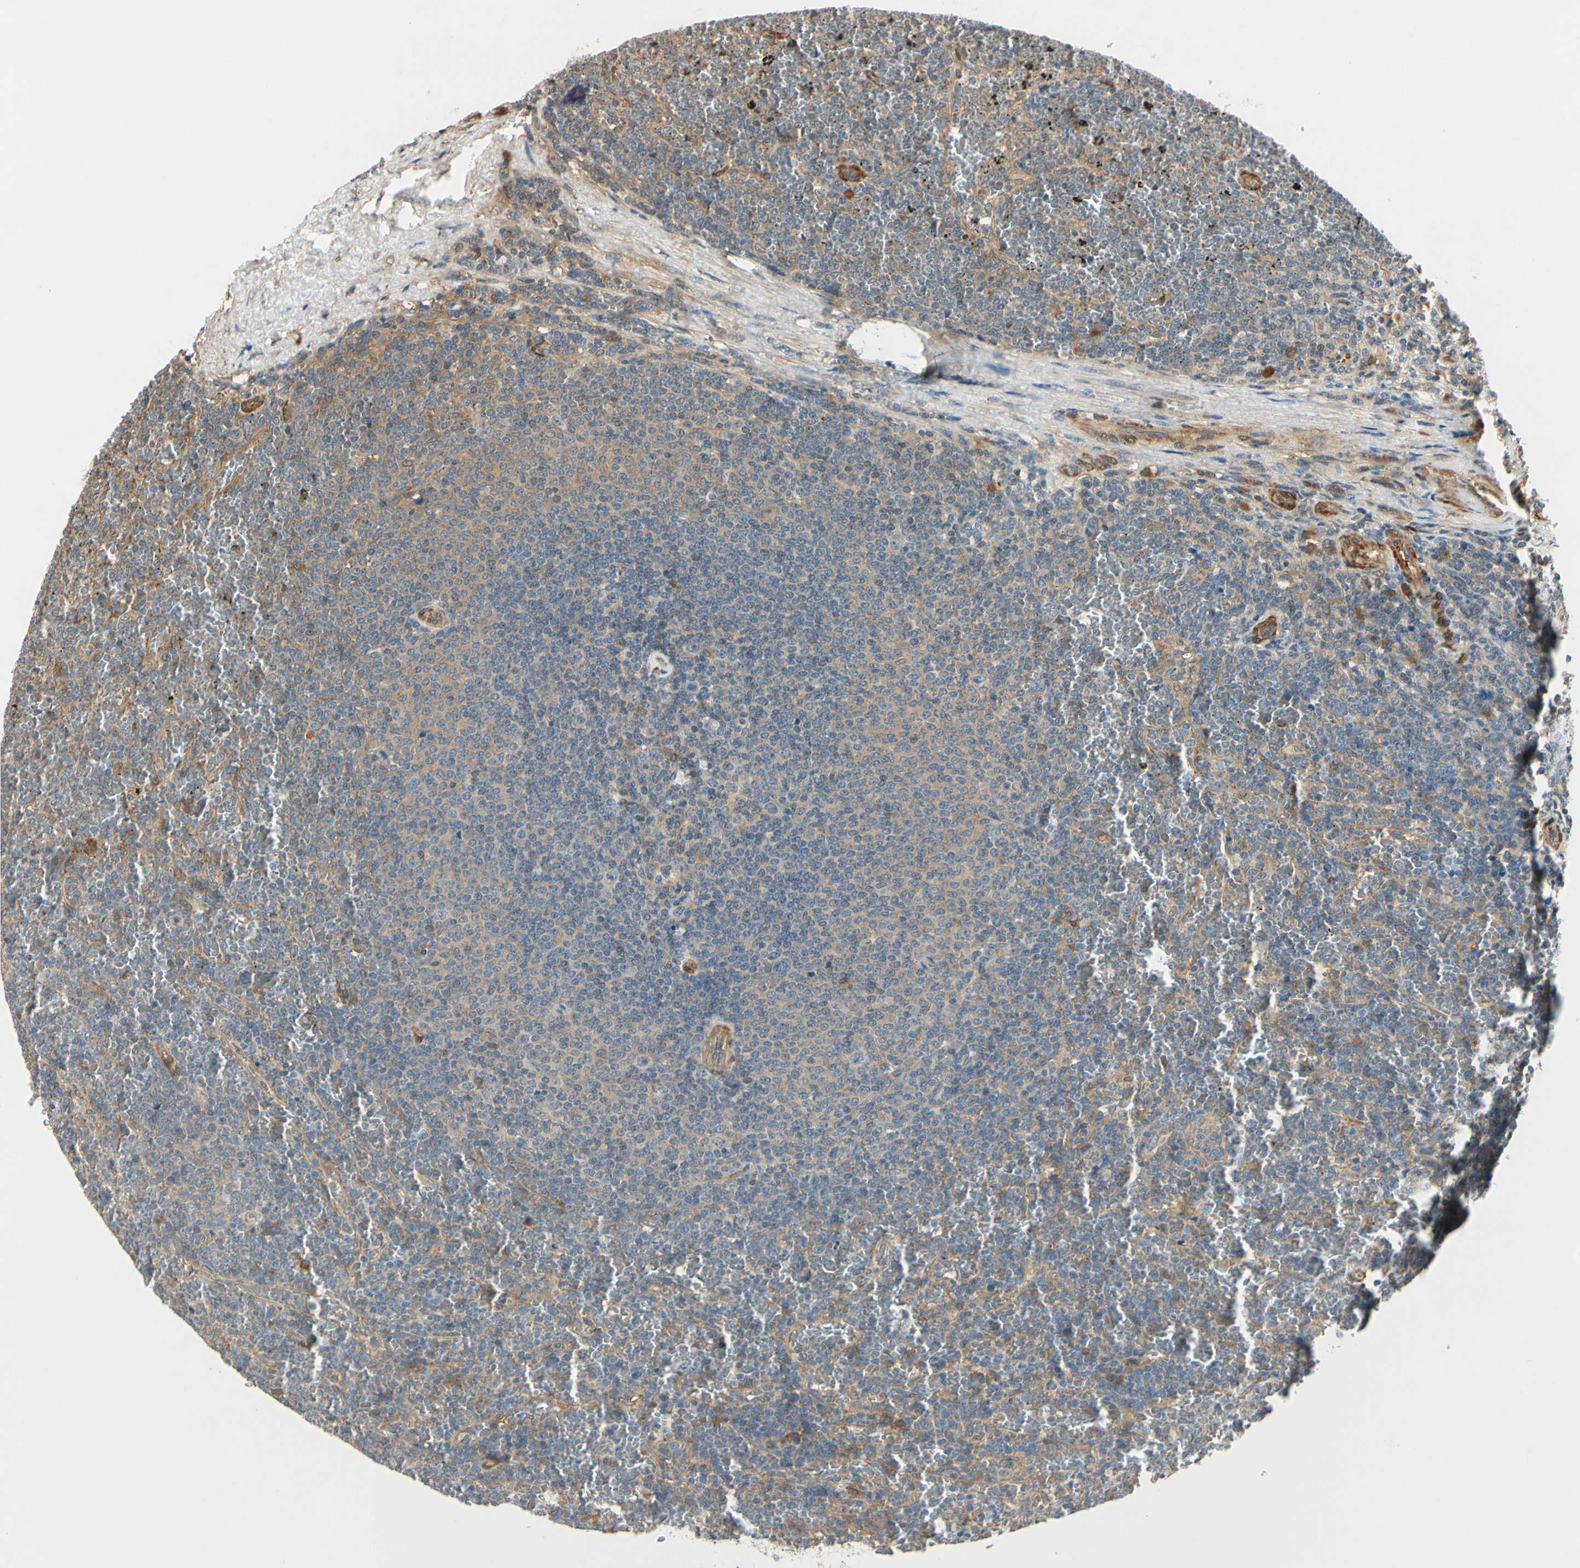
{"staining": {"intensity": "weak", "quantity": ">75%", "location": "cytoplasmic/membranous"}, "tissue": "lymphoma", "cell_type": "Tumor cells", "image_type": "cancer", "snomed": [{"axis": "morphology", "description": "Malignant lymphoma, non-Hodgkin's type, Low grade"}, {"axis": "topography", "description": "Spleen"}], "caption": "Tumor cells exhibit low levels of weak cytoplasmic/membranous staining in approximately >75% of cells in low-grade malignant lymphoma, non-Hodgkin's type.", "gene": "RASGRF1", "patient": {"sex": "female", "age": 77}}